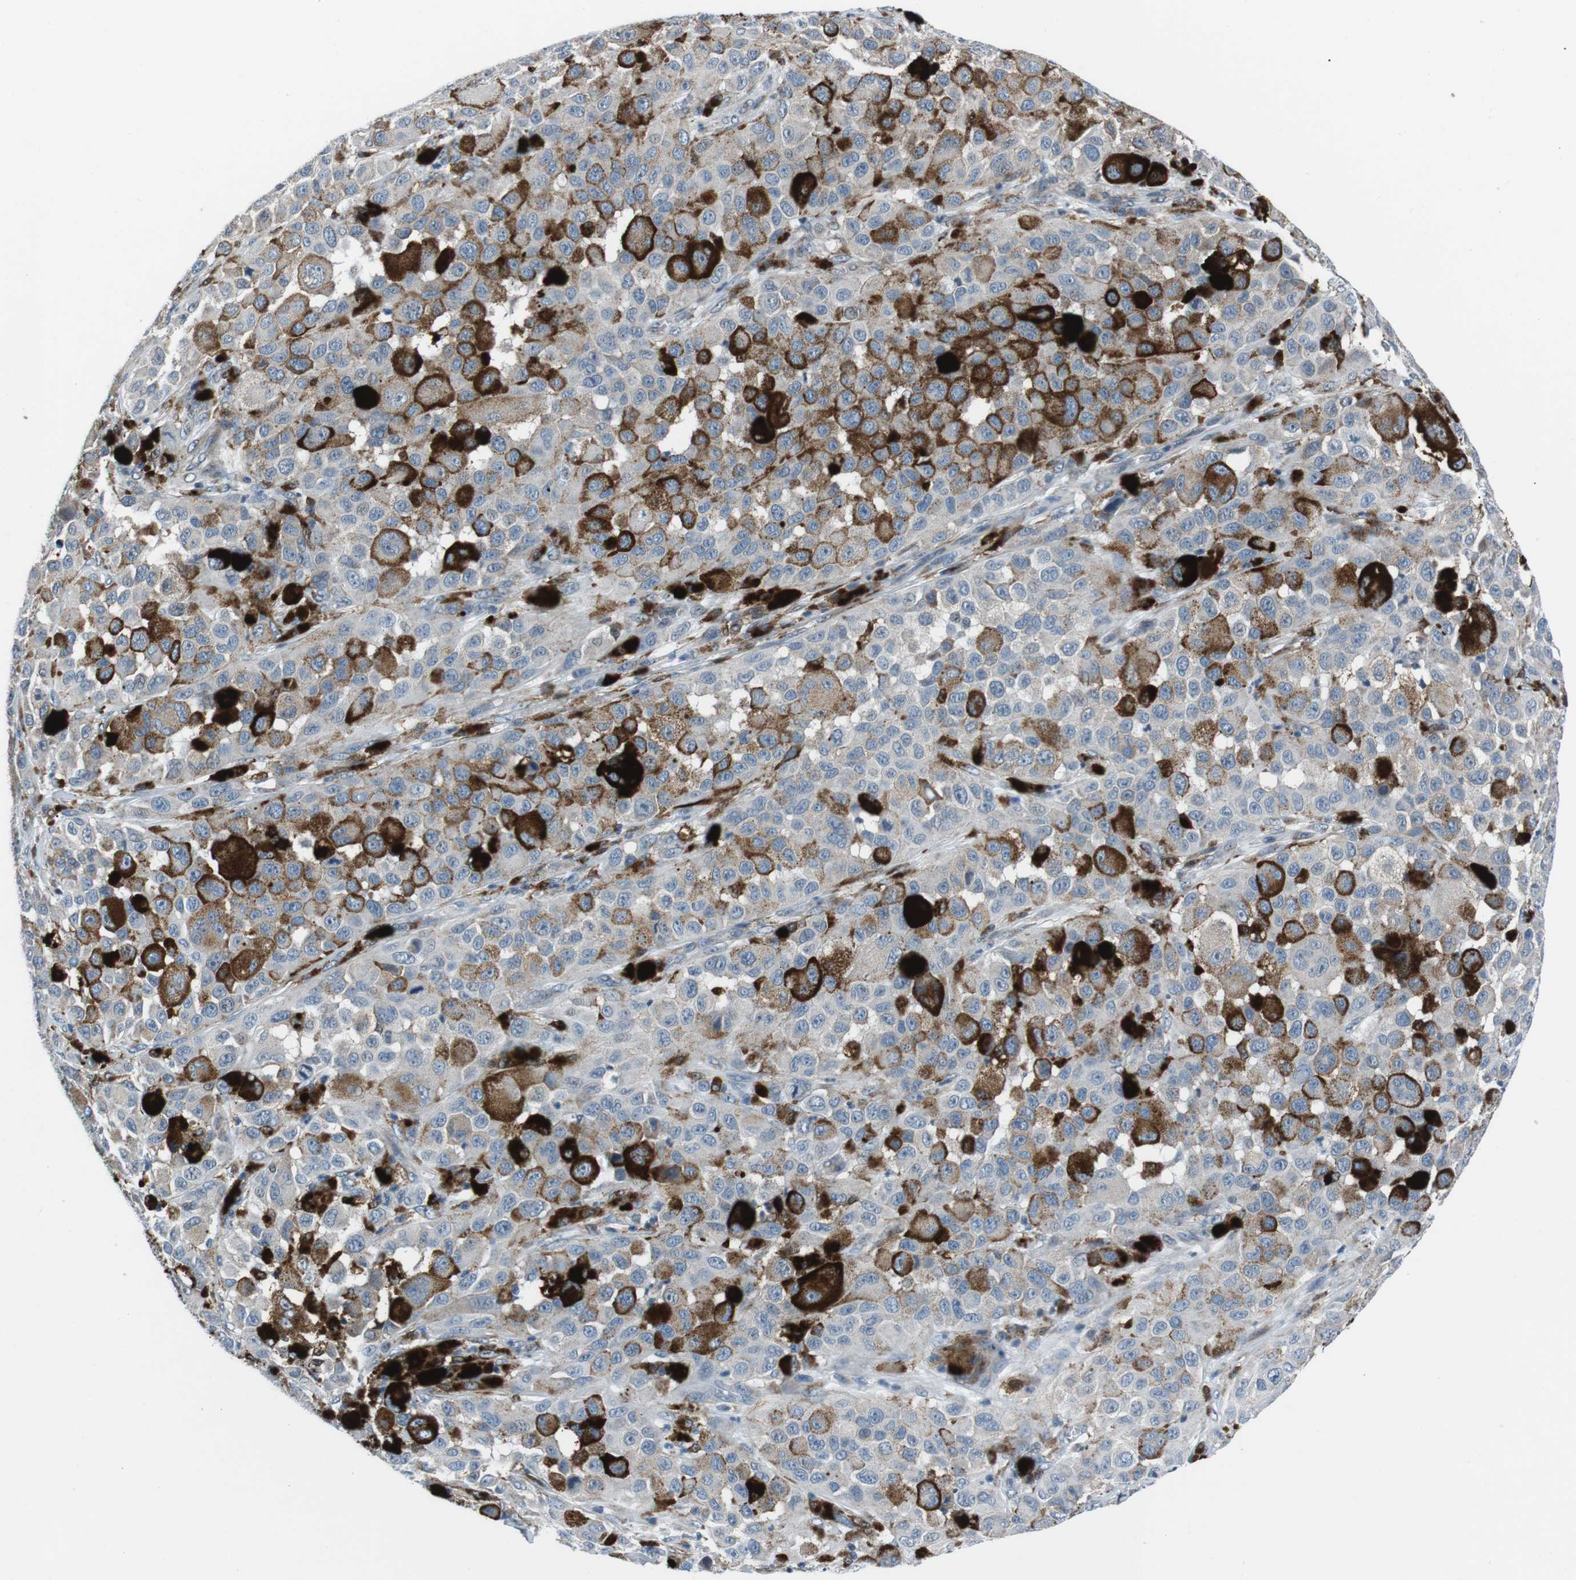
{"staining": {"intensity": "weak", "quantity": "<25%", "location": "cytoplasmic/membranous"}, "tissue": "melanoma", "cell_type": "Tumor cells", "image_type": "cancer", "snomed": [{"axis": "morphology", "description": "Malignant melanoma, NOS"}, {"axis": "topography", "description": "Skin"}], "caption": "Tumor cells show no significant staining in malignant melanoma.", "gene": "BLNK", "patient": {"sex": "male", "age": 96}}